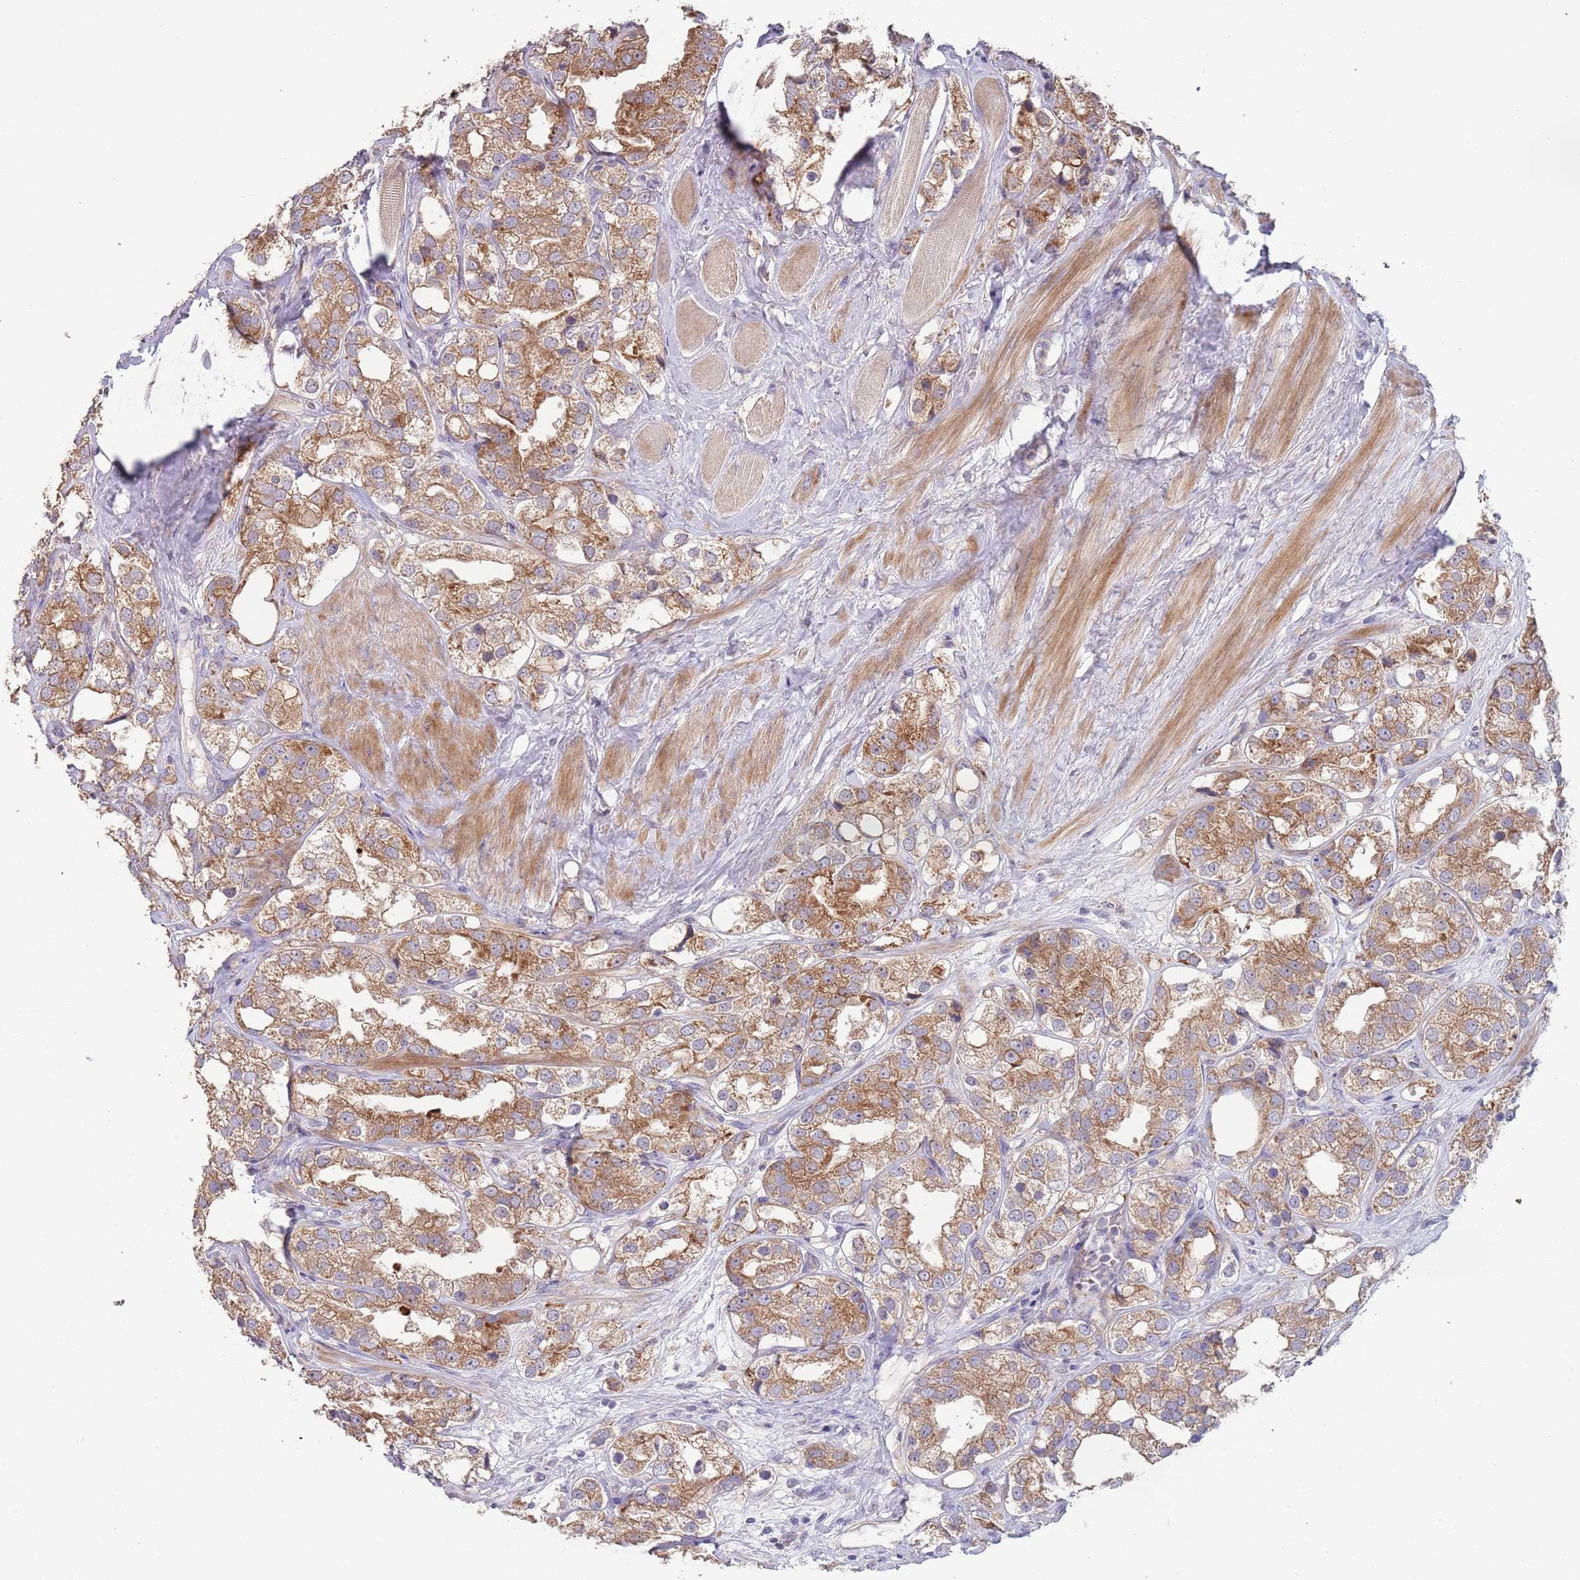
{"staining": {"intensity": "moderate", "quantity": ">75%", "location": "cytoplasmic/membranous"}, "tissue": "prostate cancer", "cell_type": "Tumor cells", "image_type": "cancer", "snomed": [{"axis": "morphology", "description": "Adenocarcinoma, NOS"}, {"axis": "topography", "description": "Prostate"}], "caption": "Protein expression analysis of adenocarcinoma (prostate) displays moderate cytoplasmic/membranous positivity in approximately >75% of tumor cells.", "gene": "ABCC10", "patient": {"sex": "male", "age": 79}}